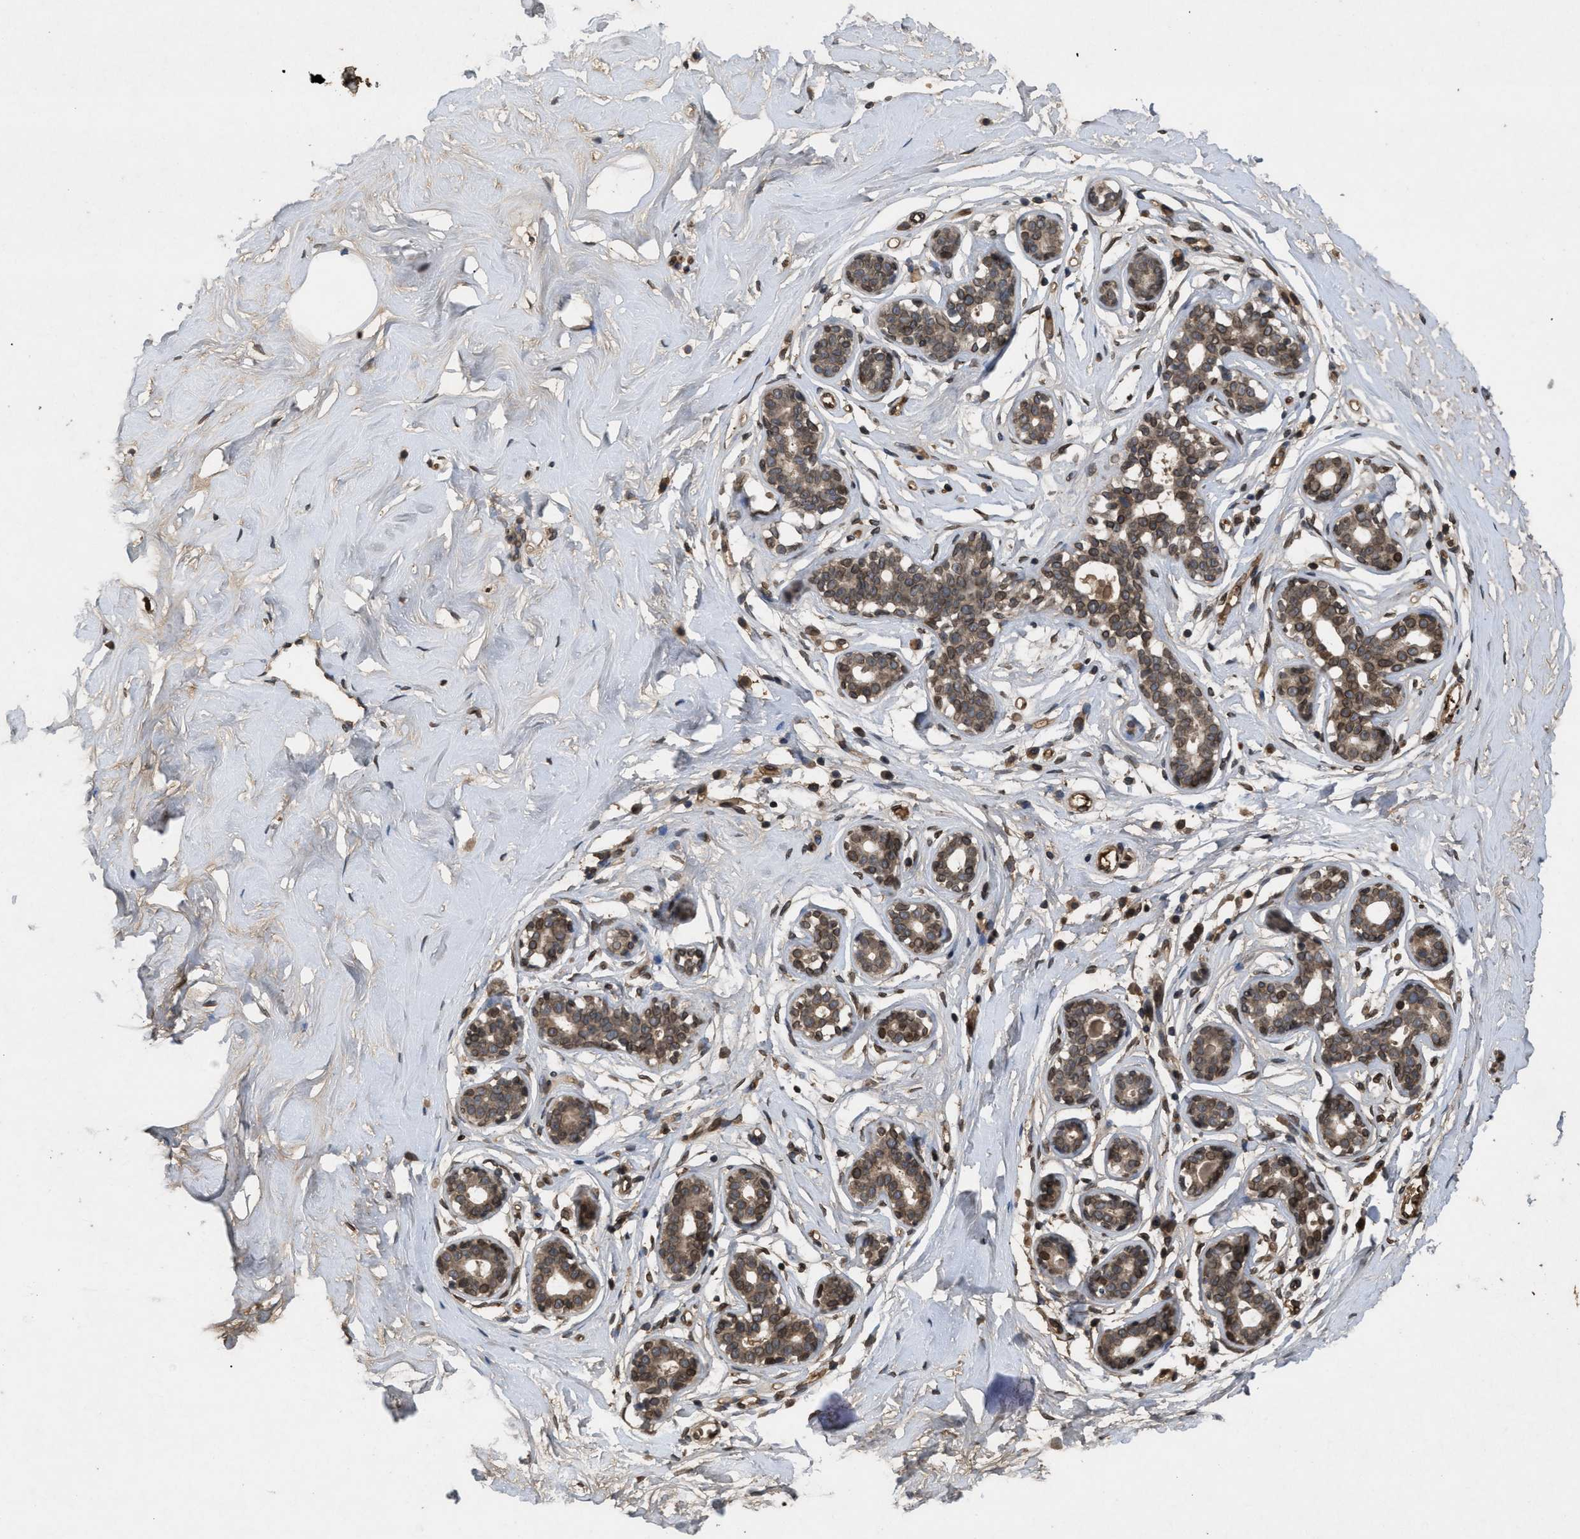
{"staining": {"intensity": "moderate", "quantity": ">75%", "location": "nuclear"}, "tissue": "breast", "cell_type": "Adipocytes", "image_type": "normal", "snomed": [{"axis": "morphology", "description": "Normal tissue, NOS"}, {"axis": "topography", "description": "Breast"}], "caption": "Brown immunohistochemical staining in normal human breast reveals moderate nuclear expression in approximately >75% of adipocytes. (brown staining indicates protein expression, while blue staining denotes nuclei).", "gene": "CRY1", "patient": {"sex": "female", "age": 23}}